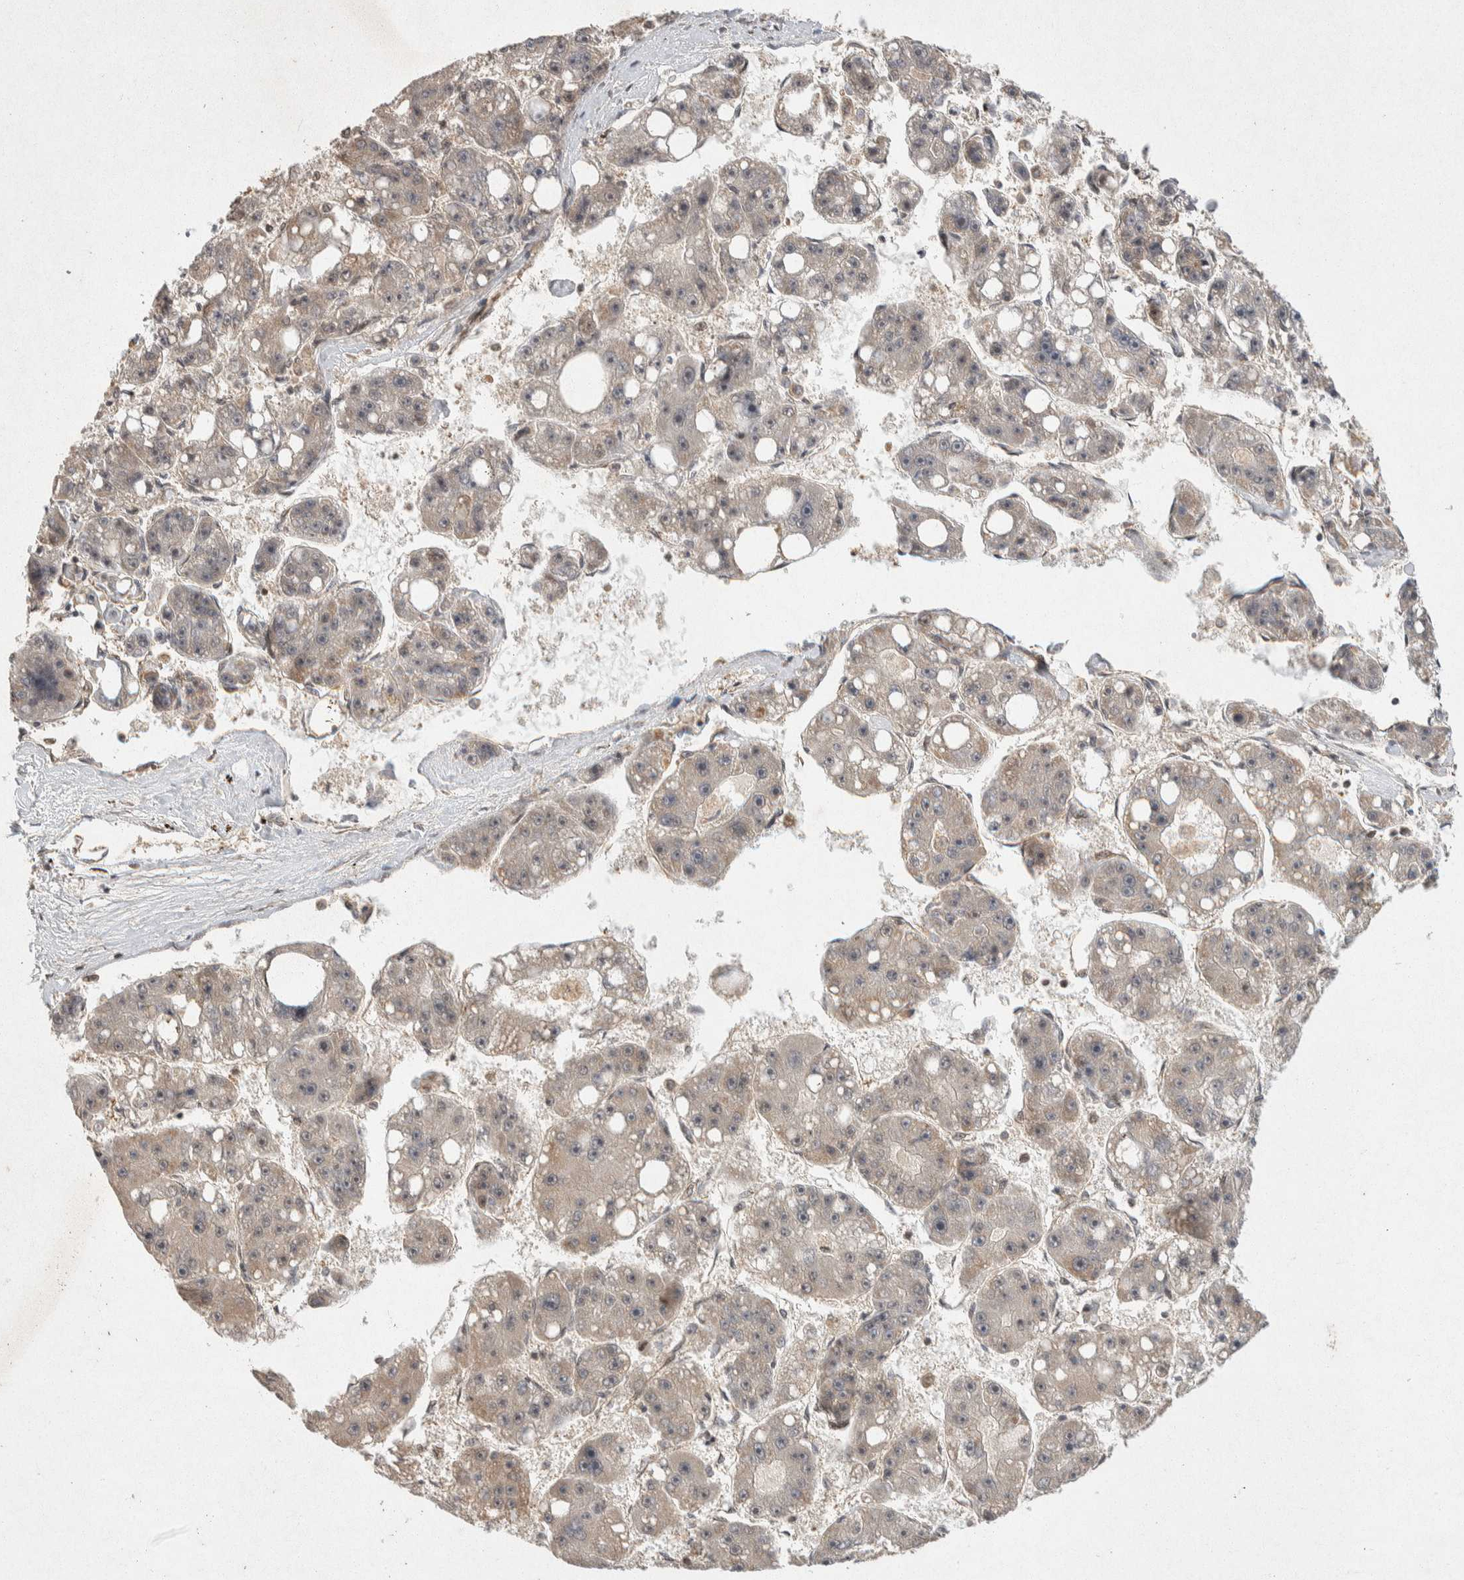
{"staining": {"intensity": "weak", "quantity": "25%-75%", "location": "cytoplasmic/membranous"}, "tissue": "liver cancer", "cell_type": "Tumor cells", "image_type": "cancer", "snomed": [{"axis": "morphology", "description": "Carcinoma, Hepatocellular, NOS"}, {"axis": "topography", "description": "Liver"}], "caption": "Liver hepatocellular carcinoma tissue shows weak cytoplasmic/membranous positivity in approximately 25%-75% of tumor cells, visualized by immunohistochemistry. (IHC, brightfield microscopy, high magnification).", "gene": "TOR1B", "patient": {"sex": "female", "age": 61}}